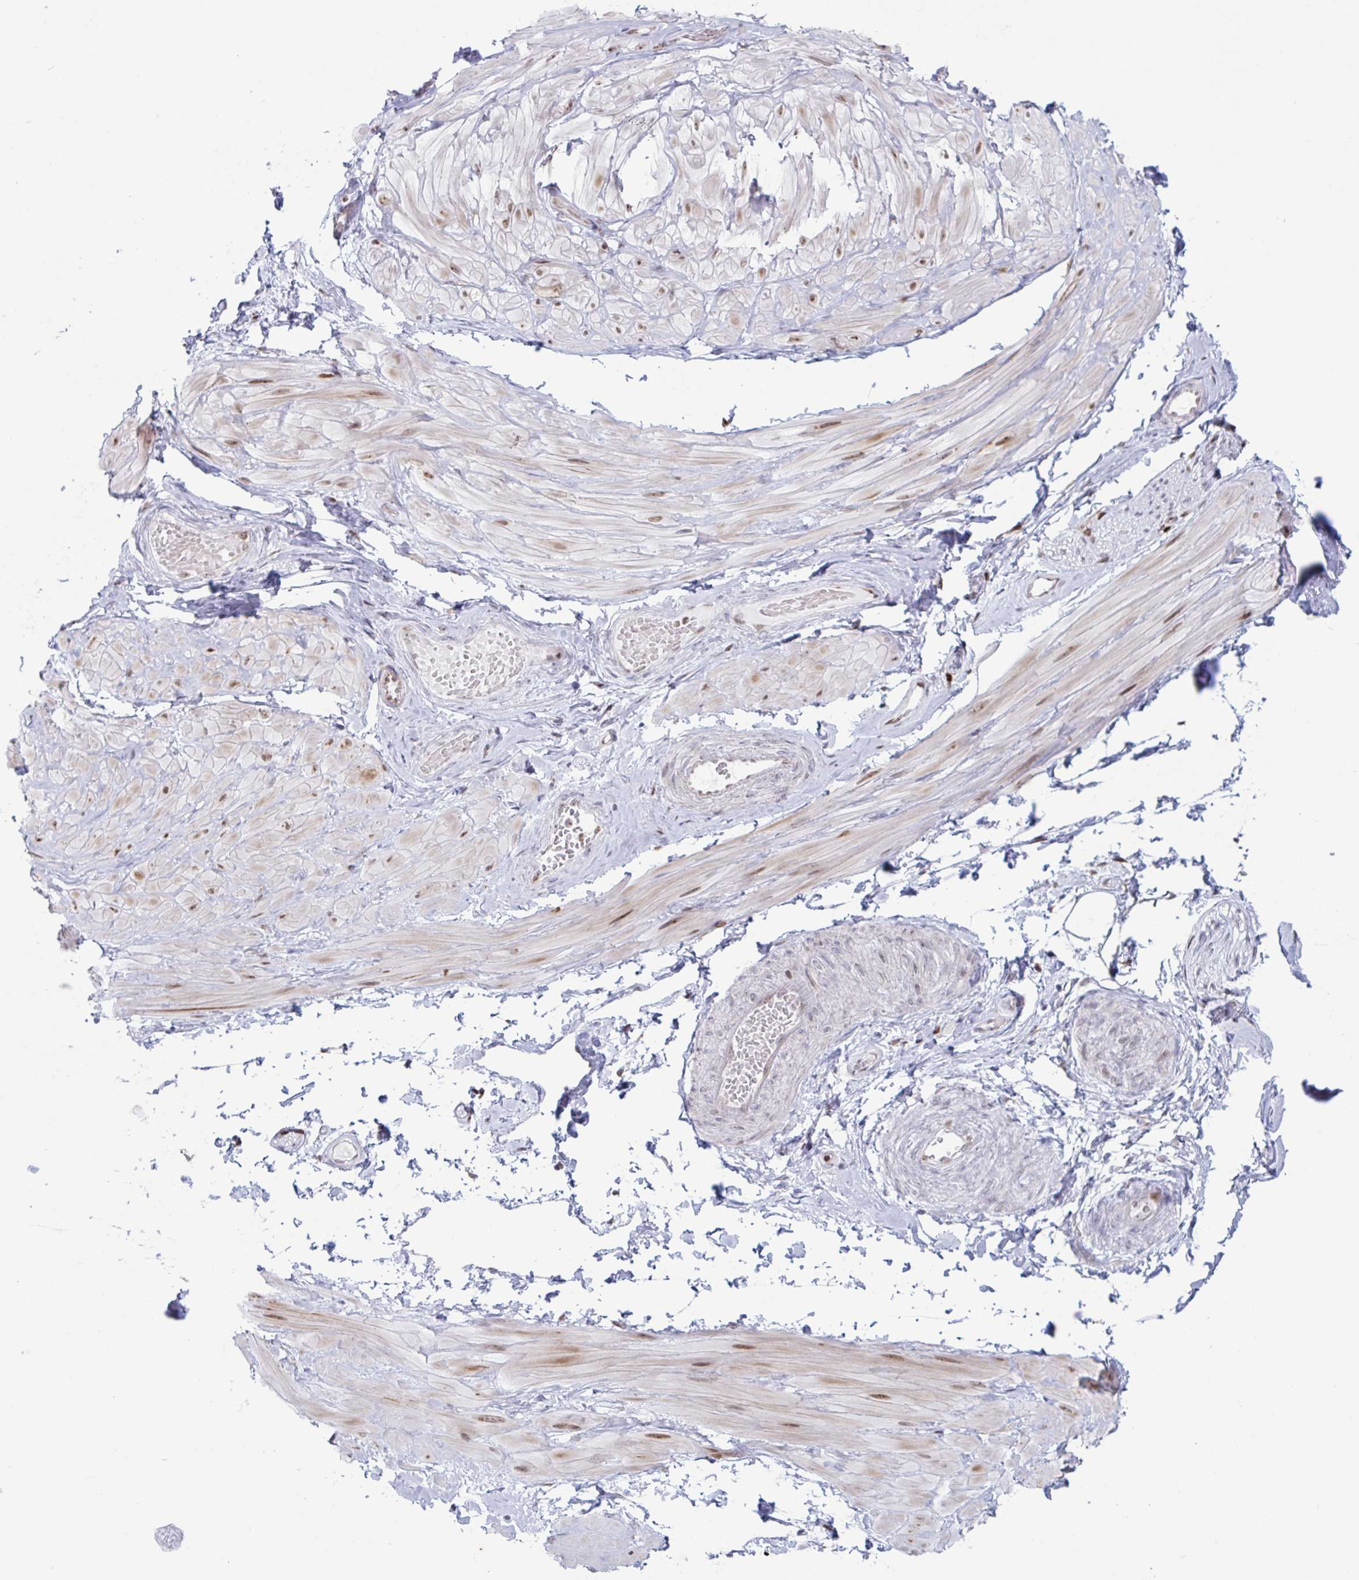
{"staining": {"intensity": "strong", "quantity": "<25%", "location": "nuclear"}, "tissue": "adipose tissue", "cell_type": "Adipocytes", "image_type": "normal", "snomed": [{"axis": "morphology", "description": "Normal tissue, NOS"}, {"axis": "topography", "description": "Epididymis"}, {"axis": "topography", "description": "Peripheral nerve tissue"}], "caption": "Brown immunohistochemical staining in normal human adipose tissue shows strong nuclear staining in about <25% of adipocytes. The protein is stained brown, and the nuclei are stained in blue (DAB (3,3'-diaminobenzidine) IHC with brightfield microscopy, high magnification).", "gene": "PRMT6", "patient": {"sex": "male", "age": 32}}